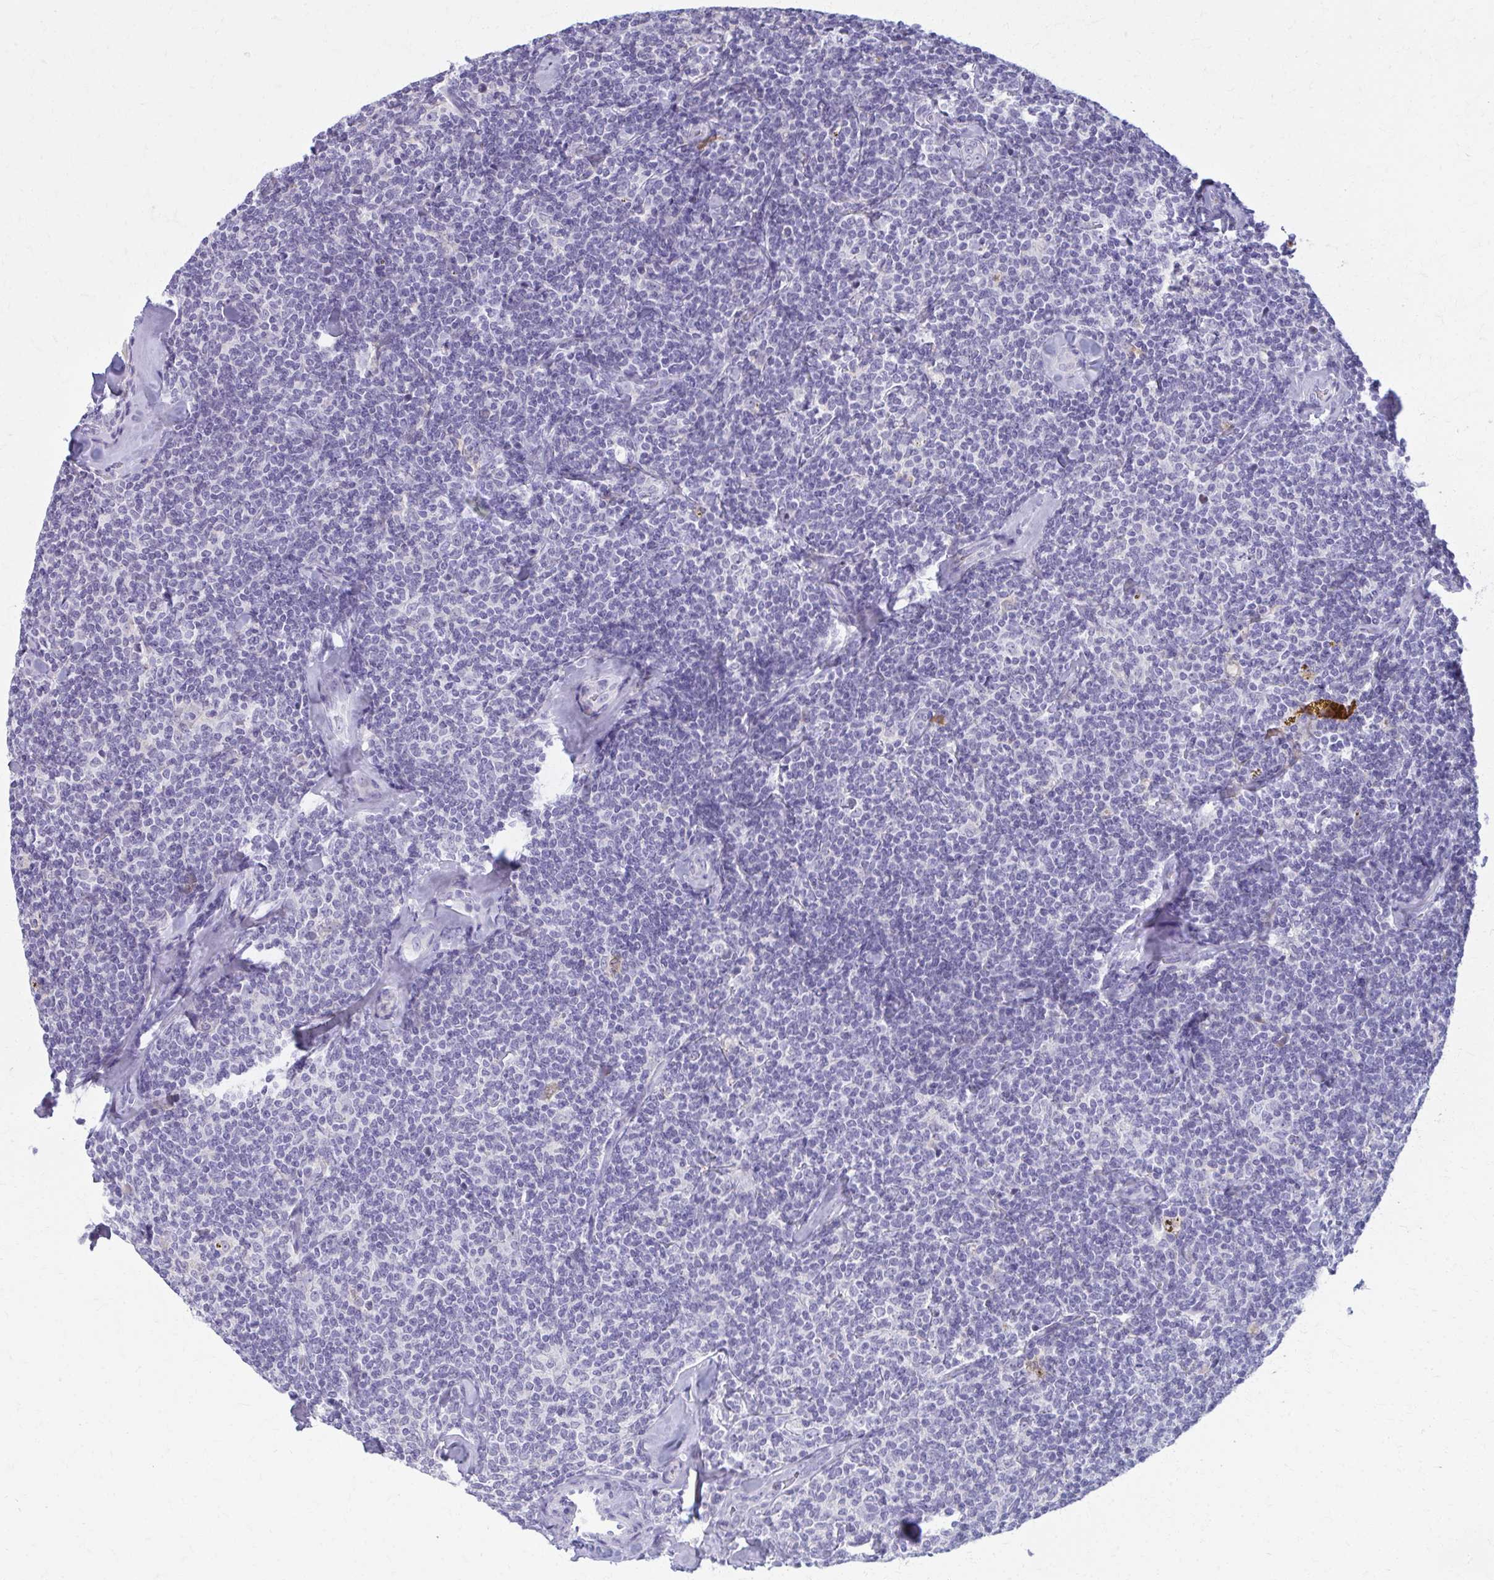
{"staining": {"intensity": "negative", "quantity": "none", "location": "none"}, "tissue": "lymphoma", "cell_type": "Tumor cells", "image_type": "cancer", "snomed": [{"axis": "morphology", "description": "Malignant lymphoma, non-Hodgkin's type, Low grade"}, {"axis": "topography", "description": "Lymph node"}], "caption": "High magnification brightfield microscopy of lymphoma stained with DAB (3,3'-diaminobenzidine) (brown) and counterstained with hematoxylin (blue): tumor cells show no significant staining.", "gene": "OR4M1", "patient": {"sex": "female", "age": 56}}